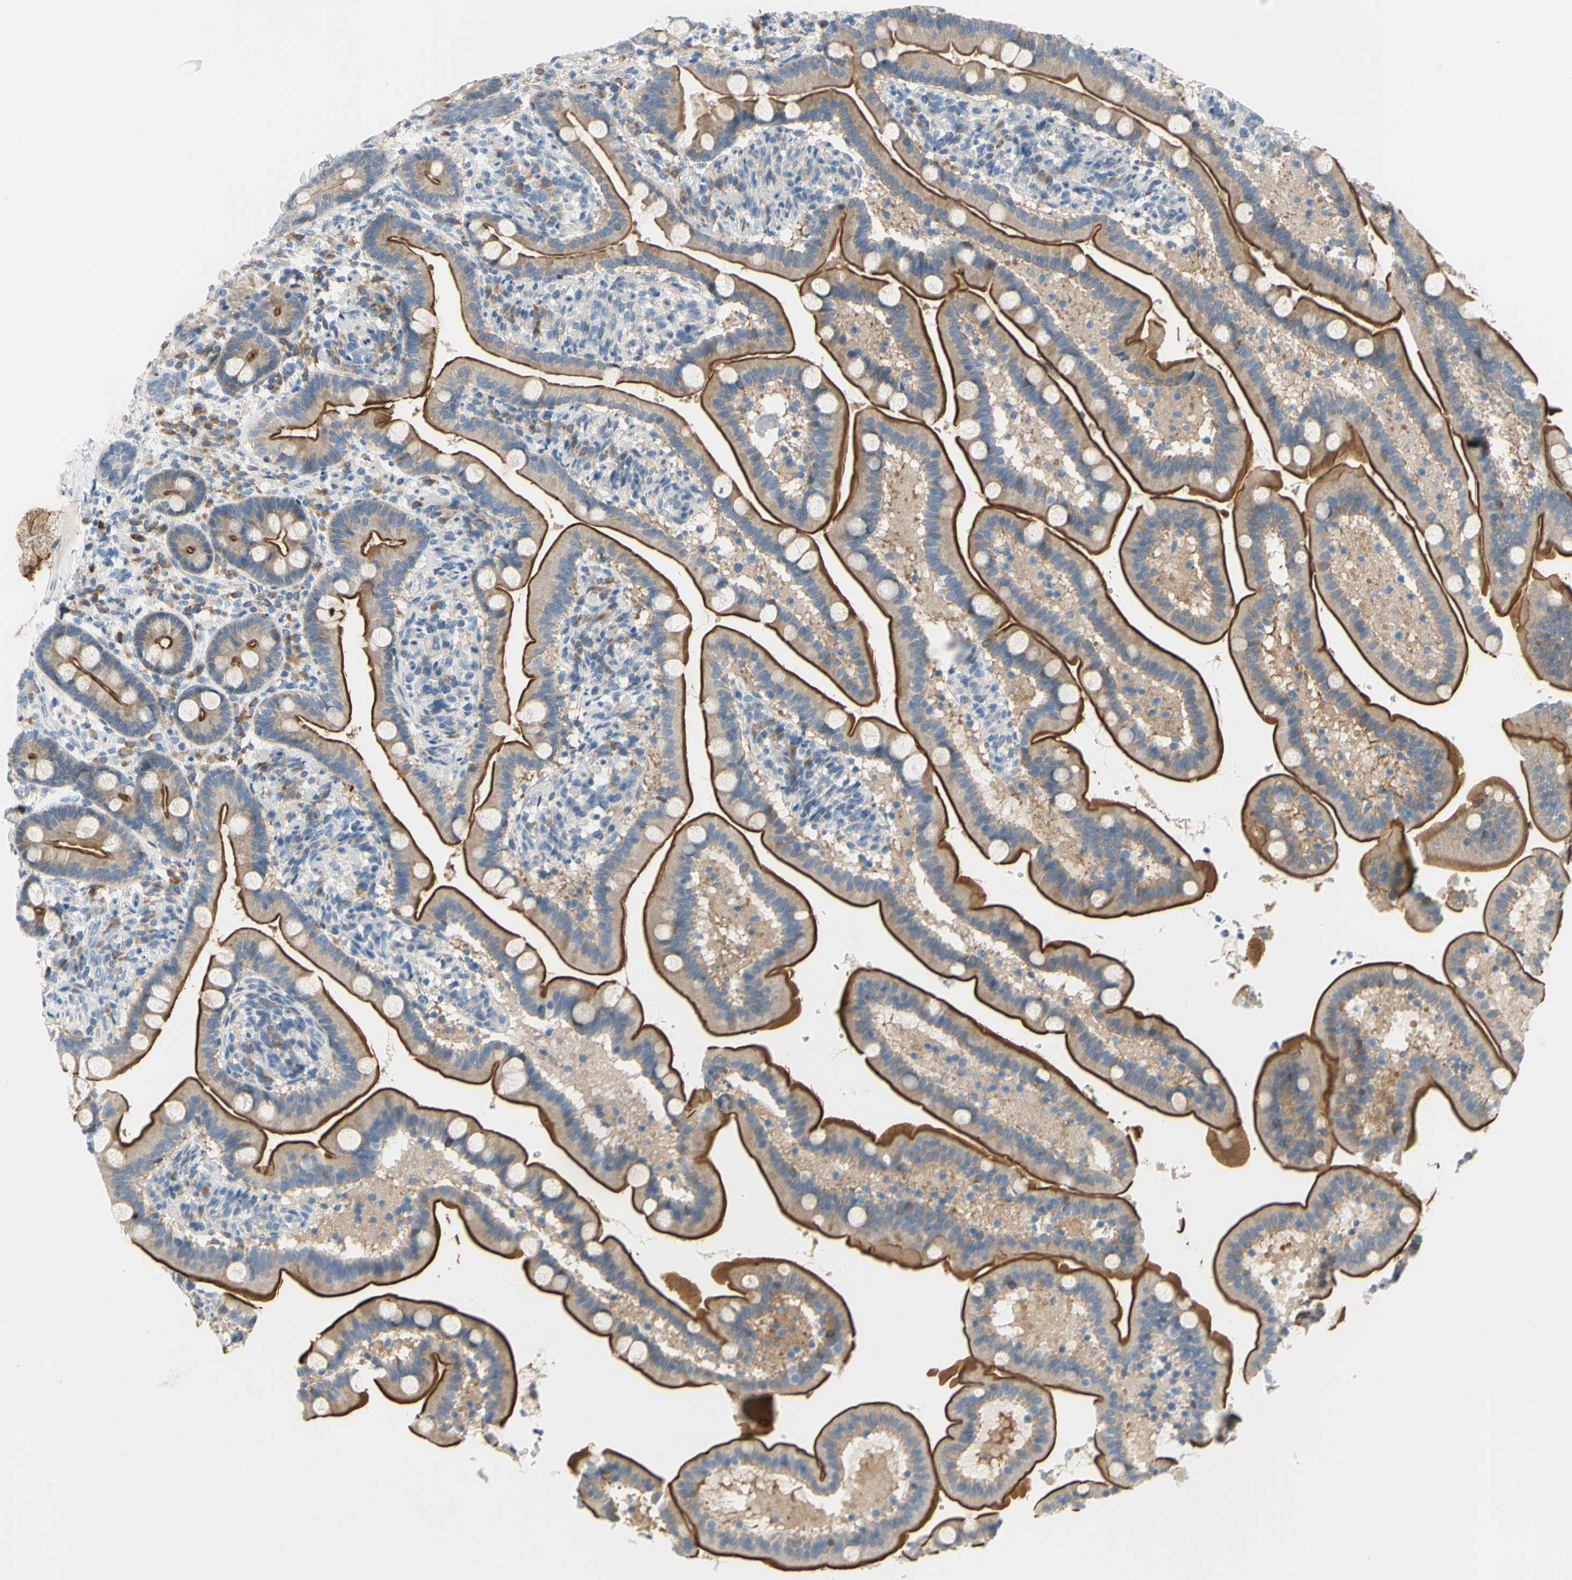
{"staining": {"intensity": "strong", "quantity": ">75%", "location": "cytoplasmic/membranous"}, "tissue": "duodenum", "cell_type": "Glandular cells", "image_type": "normal", "snomed": [{"axis": "morphology", "description": "Normal tissue, NOS"}, {"axis": "topography", "description": "Duodenum"}], "caption": "Immunohistochemistry histopathology image of unremarkable duodenum: human duodenum stained using immunohistochemistry (IHC) reveals high levels of strong protein expression localized specifically in the cytoplasmic/membranous of glandular cells, appearing as a cytoplasmic/membranous brown color.", "gene": "MUC1", "patient": {"sex": "male", "age": 54}}